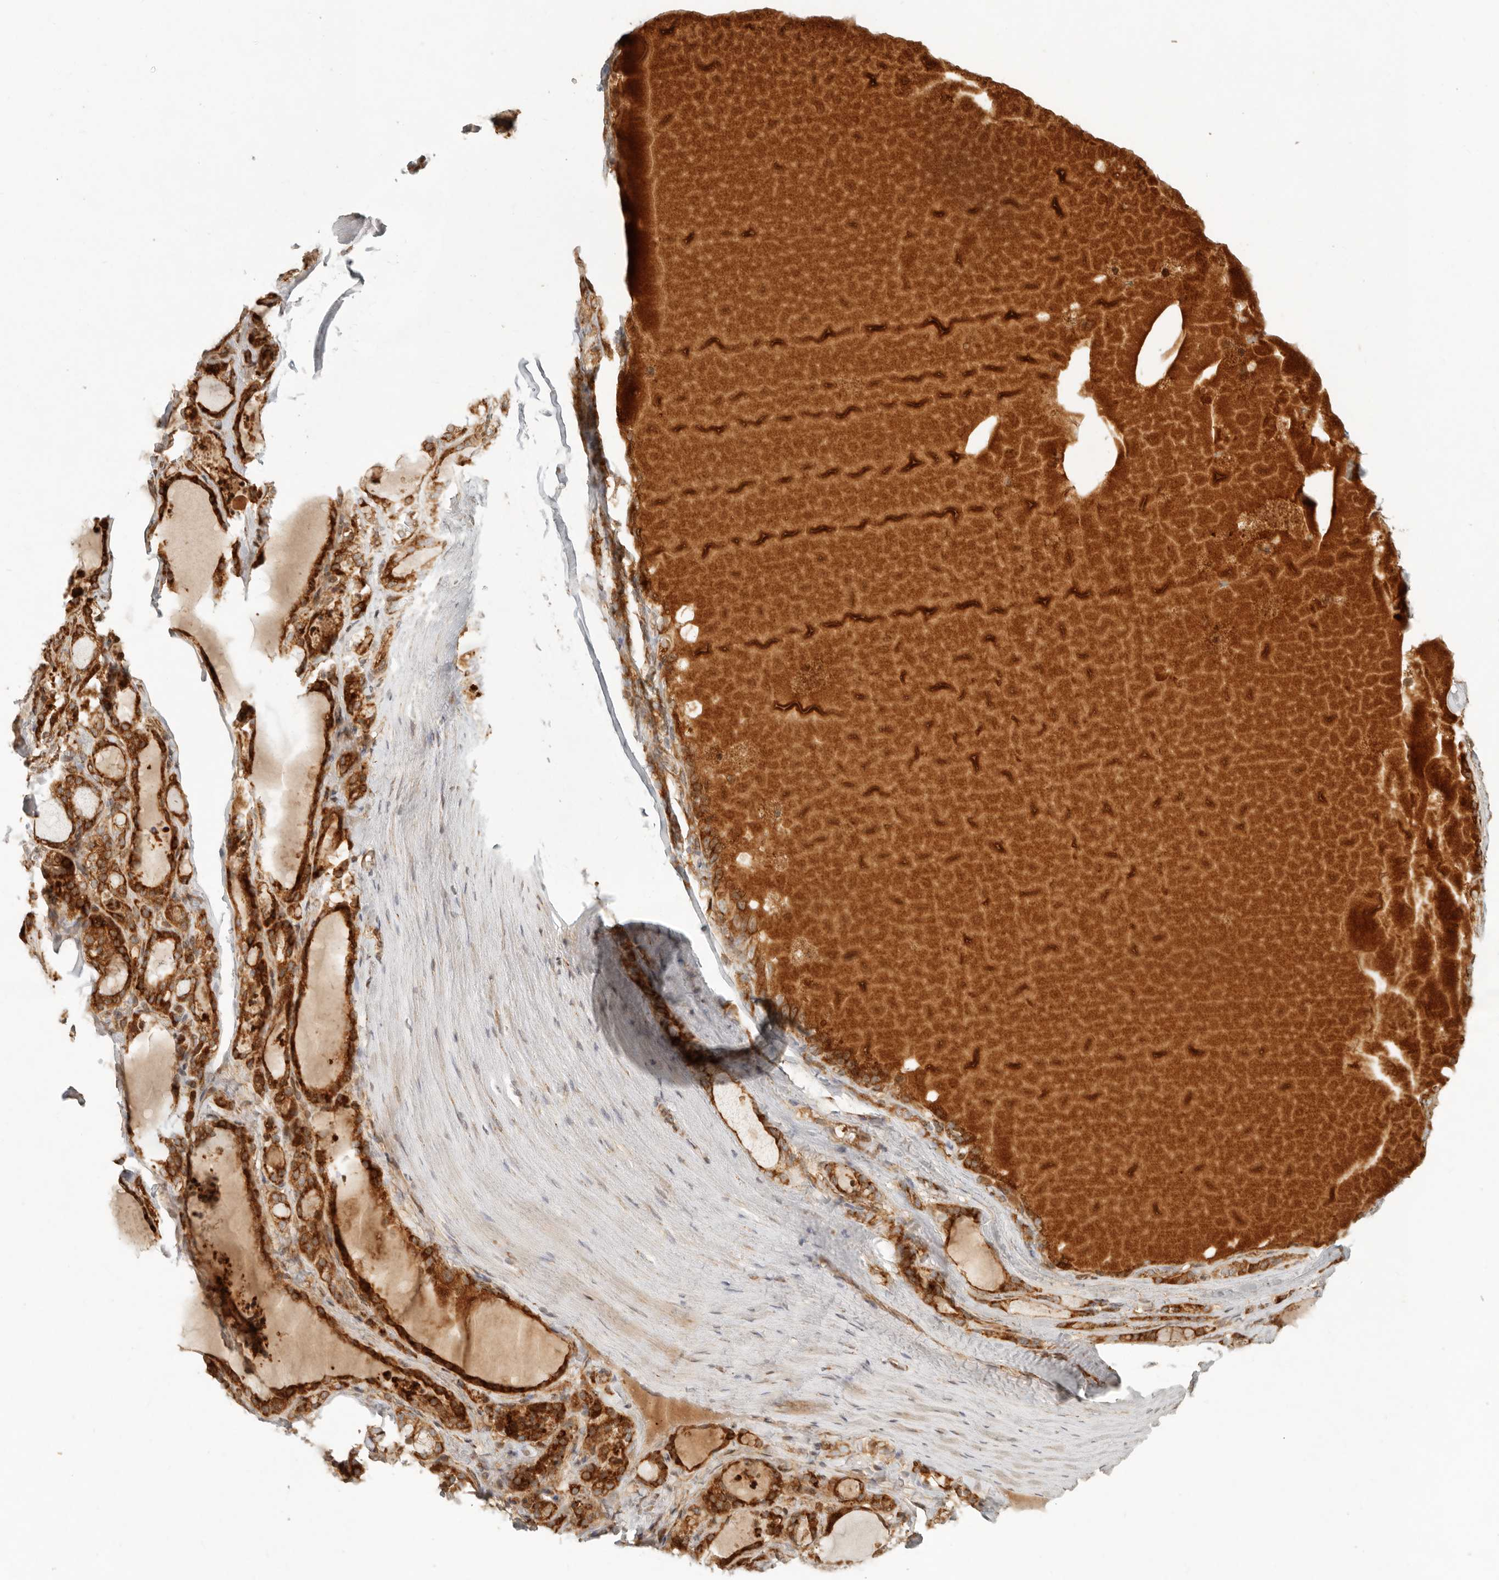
{"staining": {"intensity": "strong", "quantity": ">75%", "location": "cytoplasmic/membranous"}, "tissue": "thyroid gland", "cell_type": "Glandular cells", "image_type": "normal", "snomed": [{"axis": "morphology", "description": "Normal tissue, NOS"}, {"axis": "topography", "description": "Thyroid gland"}], "caption": "Immunohistochemical staining of normal human thyroid gland displays high levels of strong cytoplasmic/membranous expression in approximately >75% of glandular cells. The protein is stained brown, and the nuclei are stained in blue (DAB IHC with brightfield microscopy, high magnification).", "gene": "KLHL38", "patient": {"sex": "female", "age": 22}}